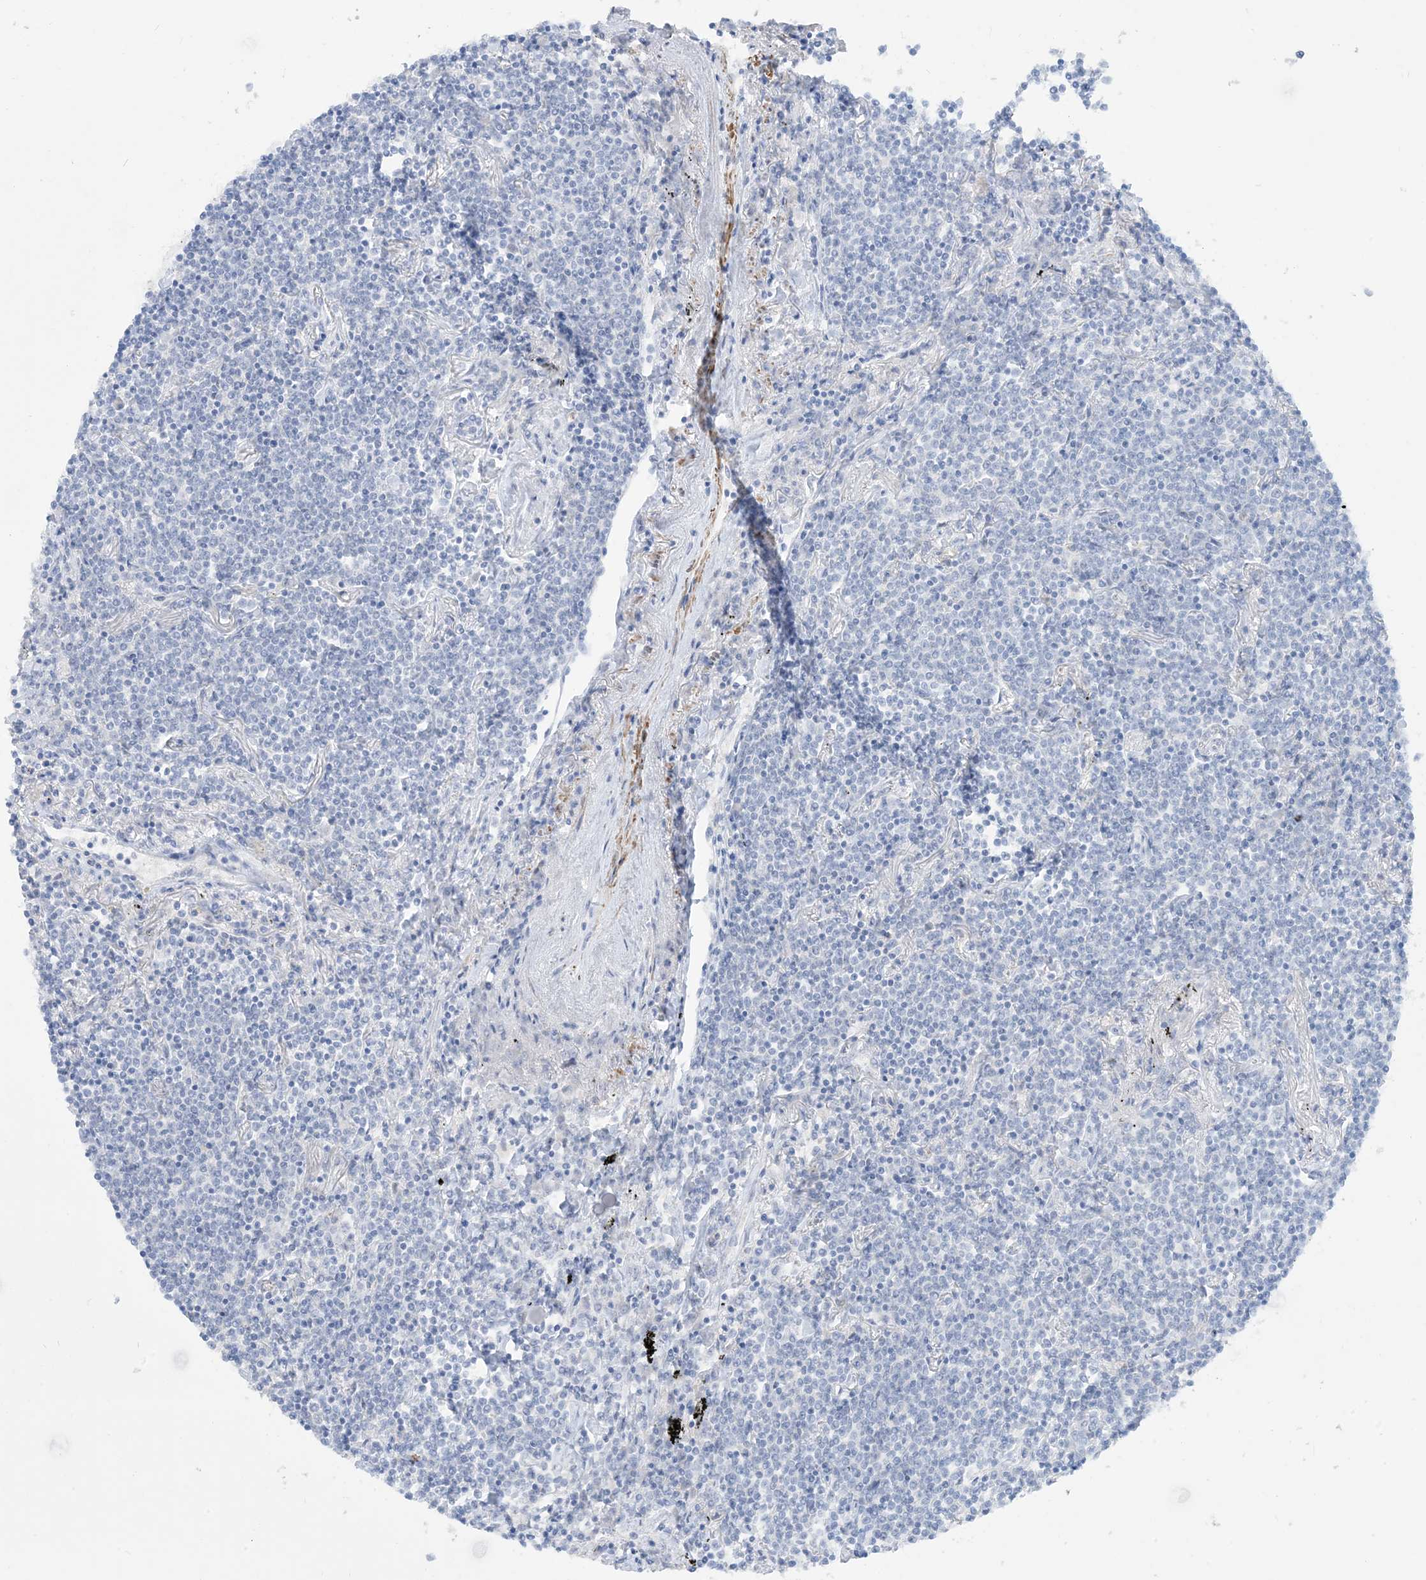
{"staining": {"intensity": "negative", "quantity": "none", "location": "none"}, "tissue": "lymphoma", "cell_type": "Tumor cells", "image_type": "cancer", "snomed": [{"axis": "morphology", "description": "Malignant lymphoma, non-Hodgkin's type, Low grade"}, {"axis": "topography", "description": "Lymph node"}], "caption": "DAB immunohistochemical staining of lymphoma reveals no significant staining in tumor cells. (DAB (3,3'-diaminobenzidine) IHC, high magnification).", "gene": "MARS2", "patient": {"sex": "female", "age": 67}}